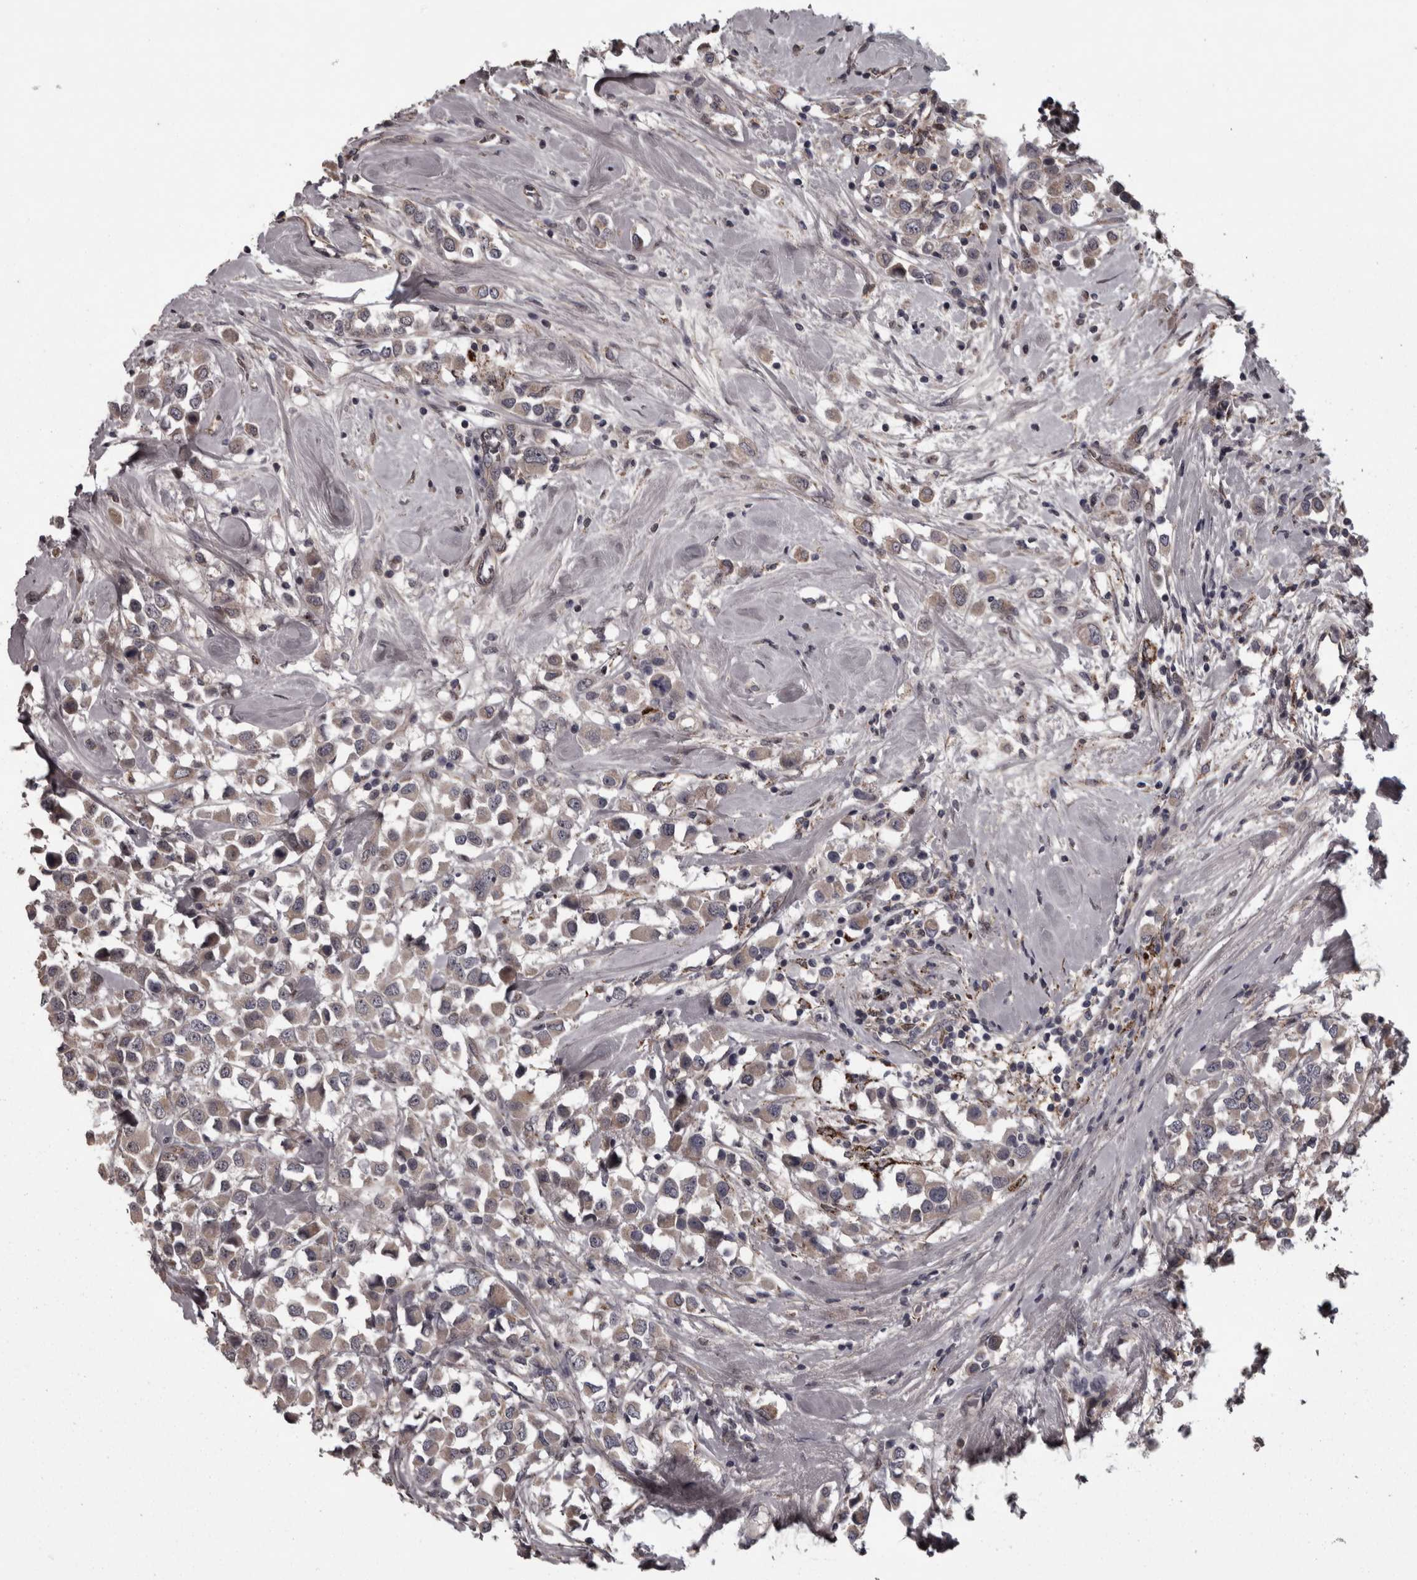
{"staining": {"intensity": "weak", "quantity": ">75%", "location": "cytoplasmic/membranous"}, "tissue": "breast cancer", "cell_type": "Tumor cells", "image_type": "cancer", "snomed": [{"axis": "morphology", "description": "Duct carcinoma"}, {"axis": "topography", "description": "Breast"}], "caption": "An image of breast cancer stained for a protein shows weak cytoplasmic/membranous brown staining in tumor cells. The staining was performed using DAB, with brown indicating positive protein expression. Nuclei are stained blue with hematoxylin.", "gene": "PCDH17", "patient": {"sex": "female", "age": 61}}